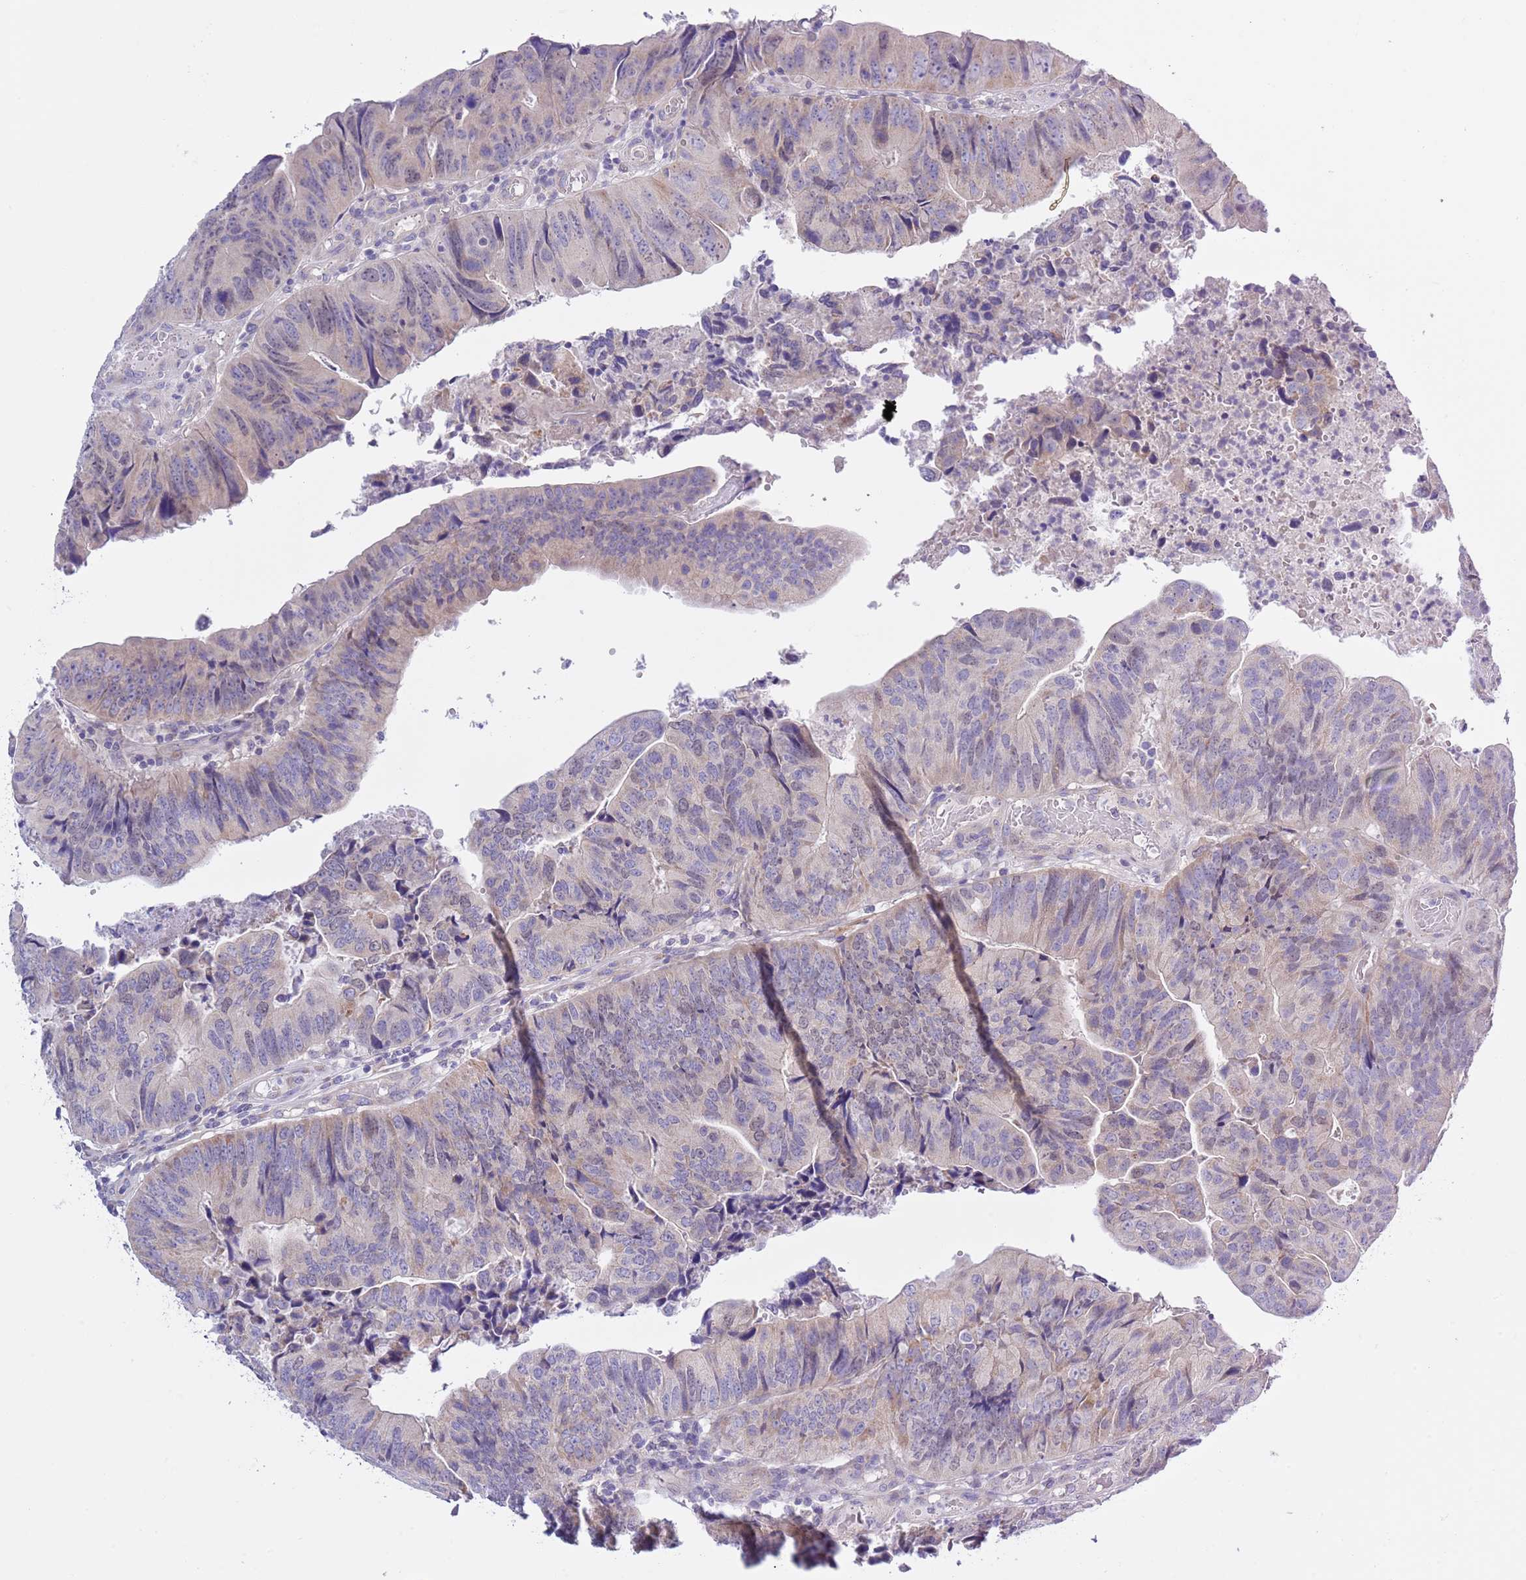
{"staining": {"intensity": "weak", "quantity": "<25%", "location": "cytoplasmic/membranous"}, "tissue": "colorectal cancer", "cell_type": "Tumor cells", "image_type": "cancer", "snomed": [{"axis": "morphology", "description": "Adenocarcinoma, NOS"}, {"axis": "topography", "description": "Colon"}], "caption": "DAB (3,3'-diaminobenzidine) immunohistochemical staining of human colorectal adenocarcinoma exhibits no significant positivity in tumor cells.", "gene": "NET1", "patient": {"sex": "female", "age": 67}}